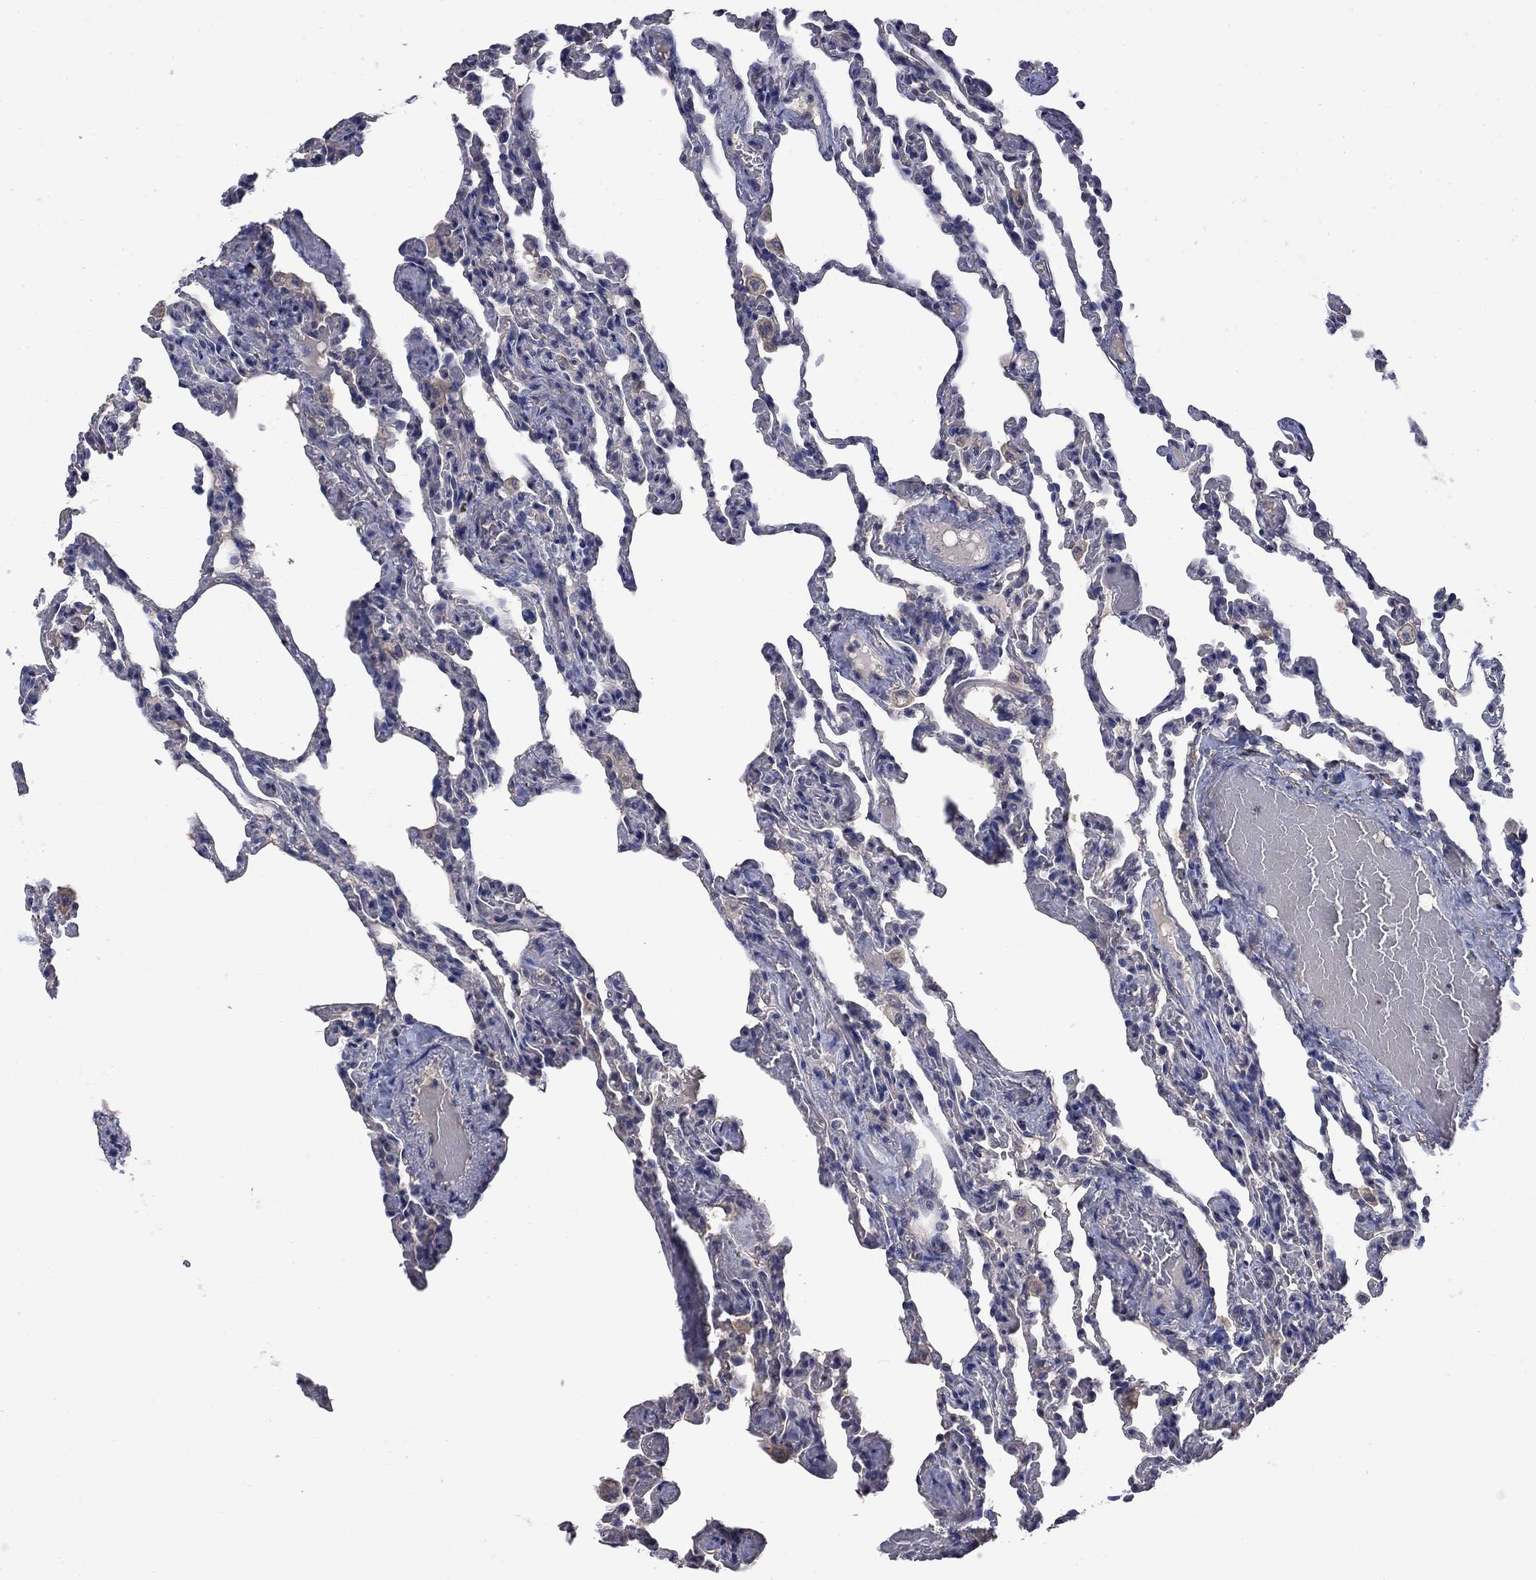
{"staining": {"intensity": "negative", "quantity": "none", "location": "none"}, "tissue": "lung", "cell_type": "Alveolar cells", "image_type": "normal", "snomed": [{"axis": "morphology", "description": "Normal tissue, NOS"}, {"axis": "topography", "description": "Lung"}], "caption": "Histopathology image shows no protein positivity in alveolar cells of benign lung. (Brightfield microscopy of DAB immunohistochemistry (IHC) at high magnification).", "gene": "HSPA12A", "patient": {"sex": "female", "age": 43}}